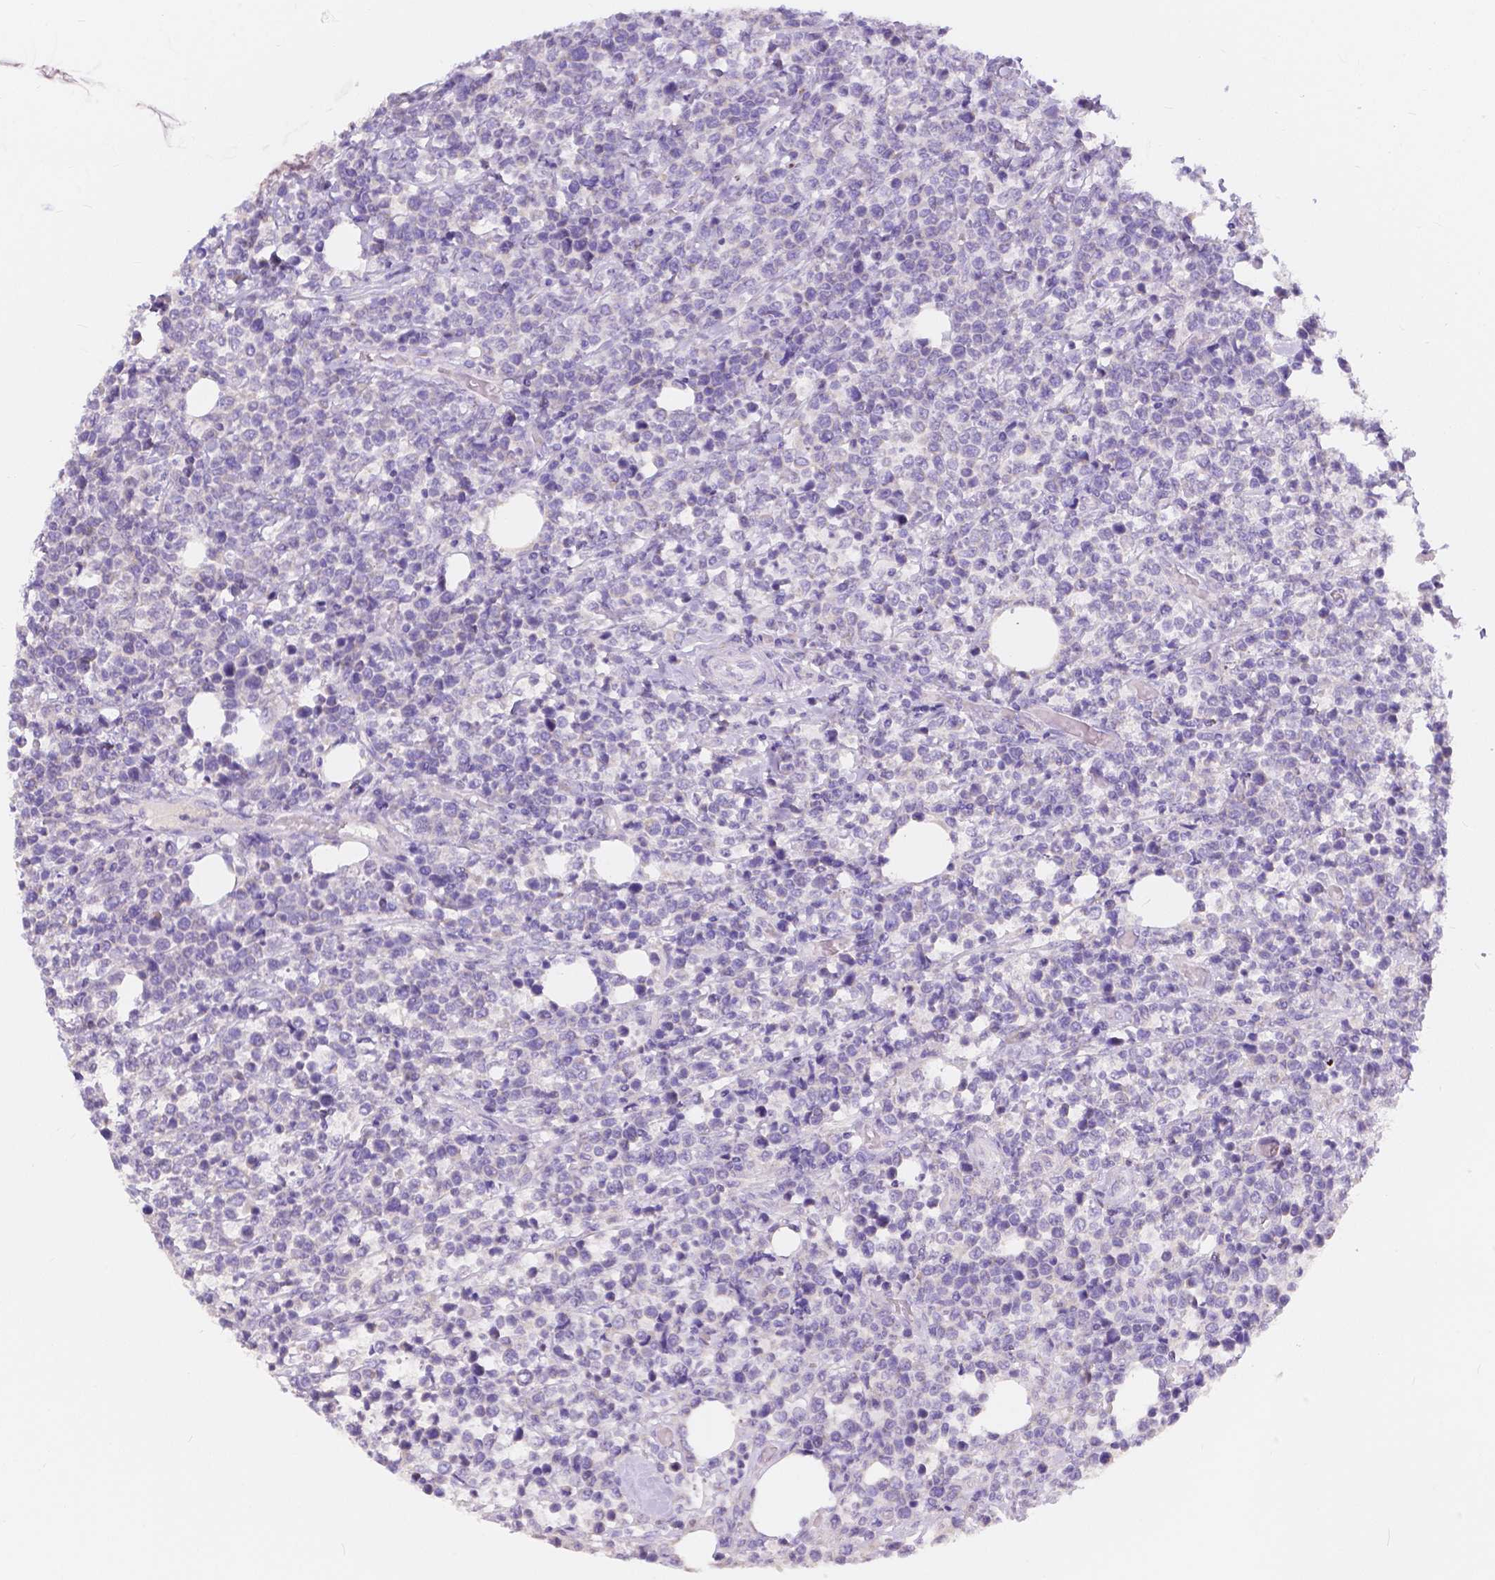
{"staining": {"intensity": "negative", "quantity": "none", "location": "none"}, "tissue": "lymphoma", "cell_type": "Tumor cells", "image_type": "cancer", "snomed": [{"axis": "morphology", "description": "Malignant lymphoma, non-Hodgkin's type, High grade"}, {"axis": "topography", "description": "Soft tissue"}], "caption": "Histopathology image shows no protein positivity in tumor cells of high-grade malignant lymphoma, non-Hodgkin's type tissue.", "gene": "RNF186", "patient": {"sex": "female", "age": 56}}